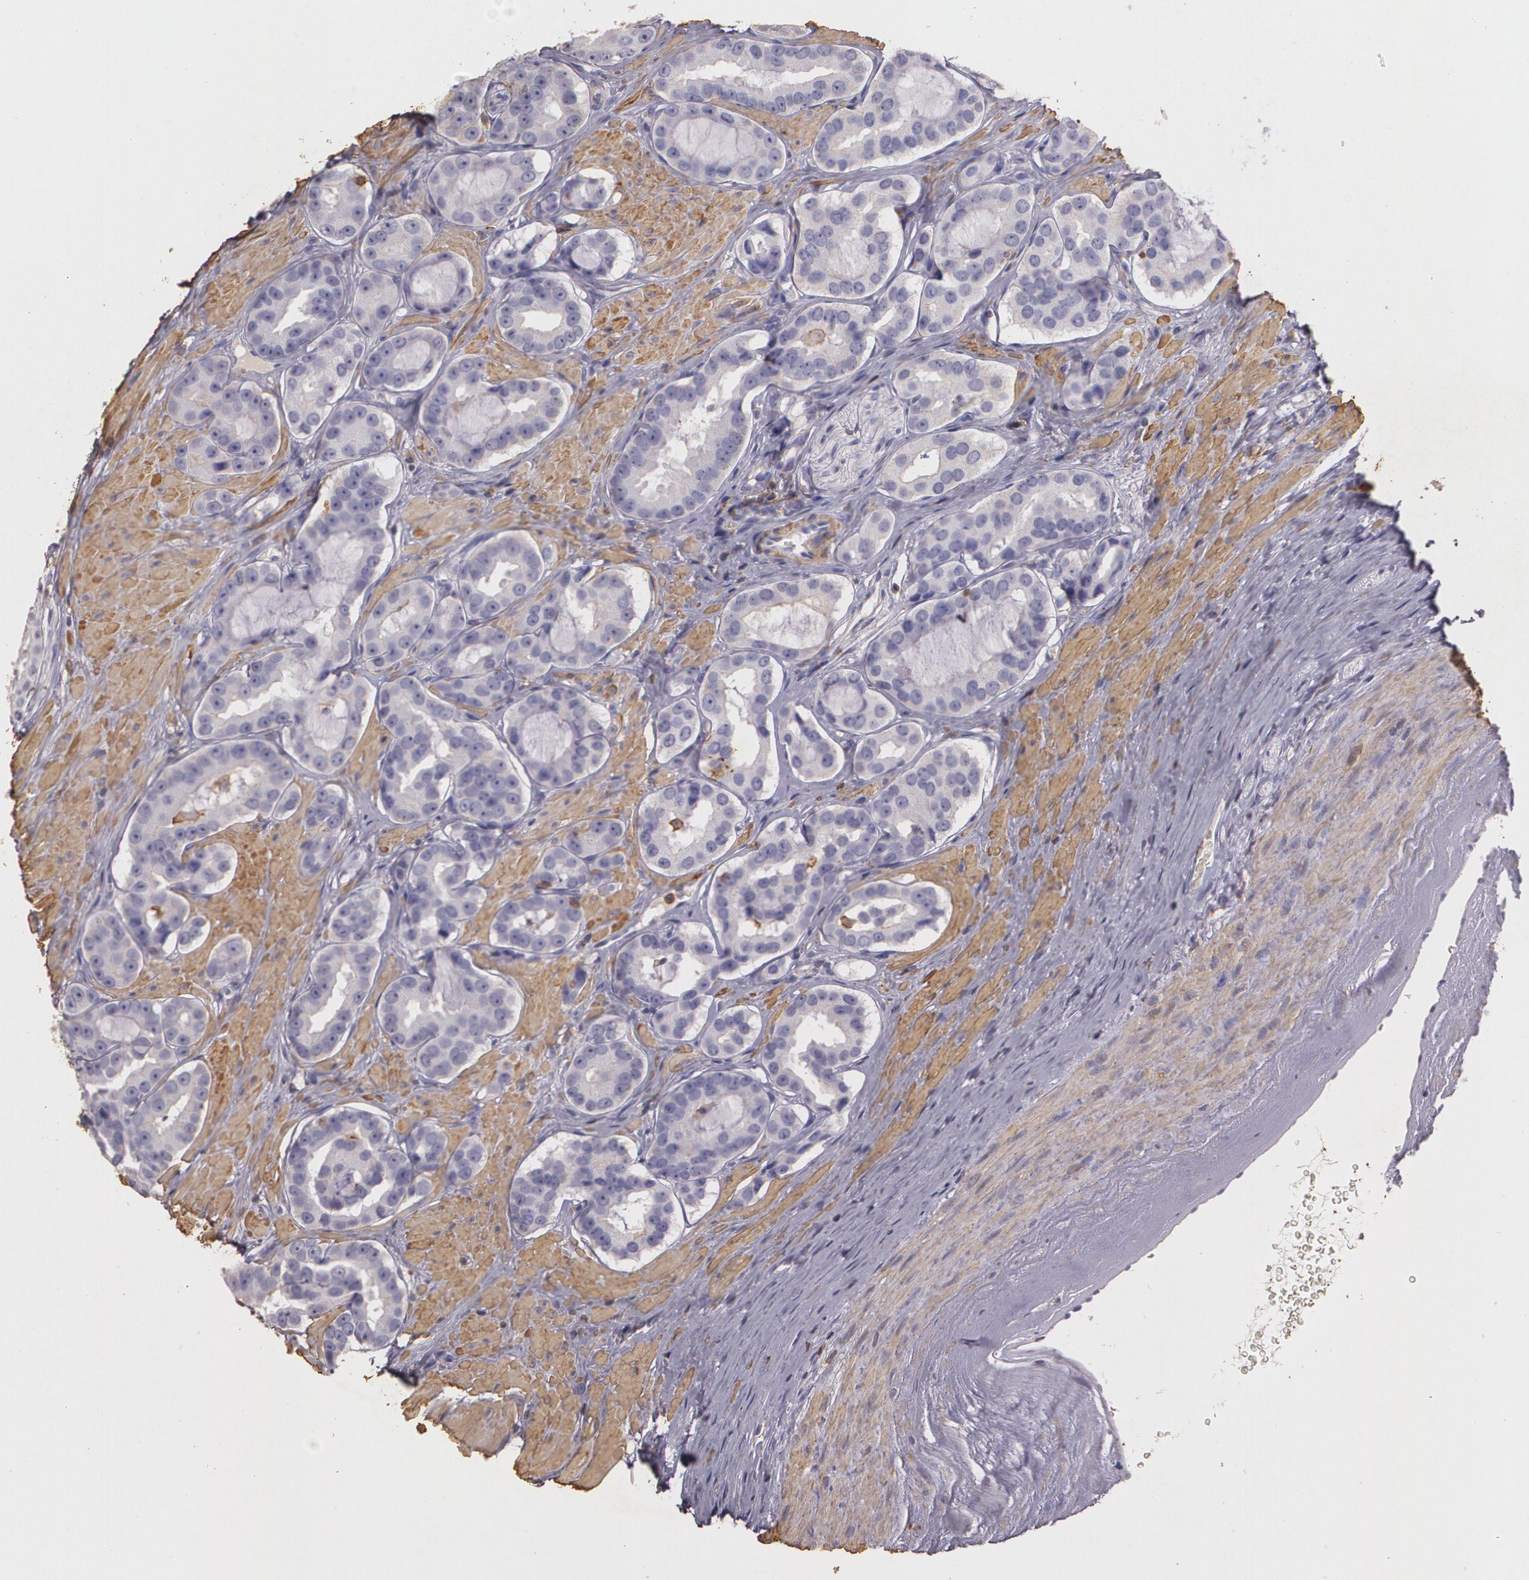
{"staining": {"intensity": "negative", "quantity": "none", "location": "none"}, "tissue": "prostate cancer", "cell_type": "Tumor cells", "image_type": "cancer", "snomed": [{"axis": "morphology", "description": "Adenocarcinoma, Low grade"}, {"axis": "topography", "description": "Prostate"}], "caption": "High power microscopy histopathology image of an IHC image of prostate low-grade adenocarcinoma, revealing no significant staining in tumor cells. The staining is performed using DAB (3,3'-diaminobenzidine) brown chromogen with nuclei counter-stained in using hematoxylin.", "gene": "TGFBR1", "patient": {"sex": "male", "age": 59}}